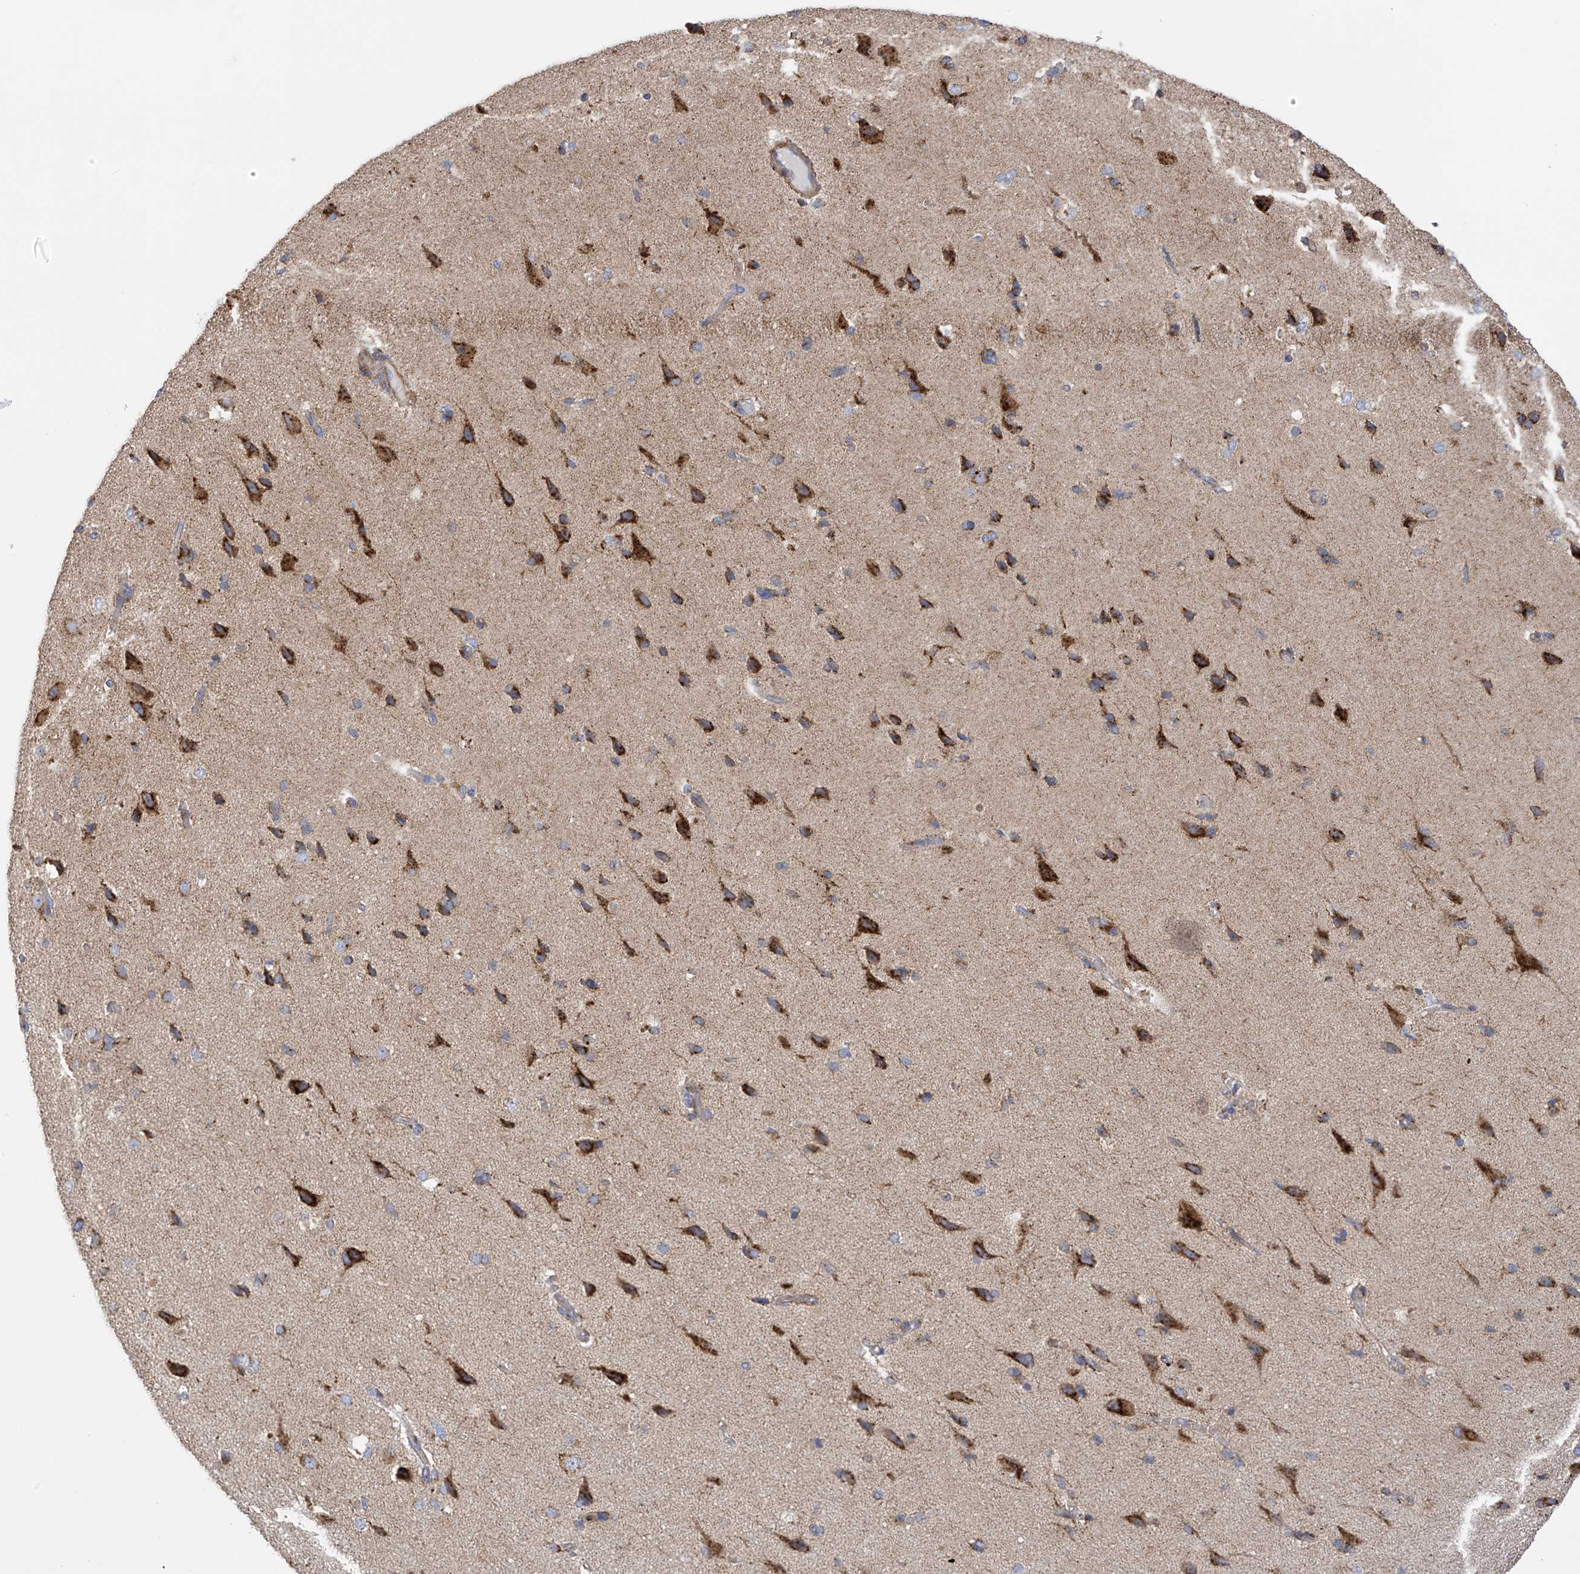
{"staining": {"intensity": "negative", "quantity": "none", "location": "none"}, "tissue": "cerebral cortex", "cell_type": "Endothelial cells", "image_type": "normal", "snomed": [{"axis": "morphology", "description": "Normal tissue, NOS"}, {"axis": "topography", "description": "Cerebral cortex"}], "caption": "Immunohistochemistry (IHC) photomicrograph of benign human cerebral cortex stained for a protein (brown), which shows no positivity in endothelial cells.", "gene": "ITM2B", "patient": {"sex": "male", "age": 62}}